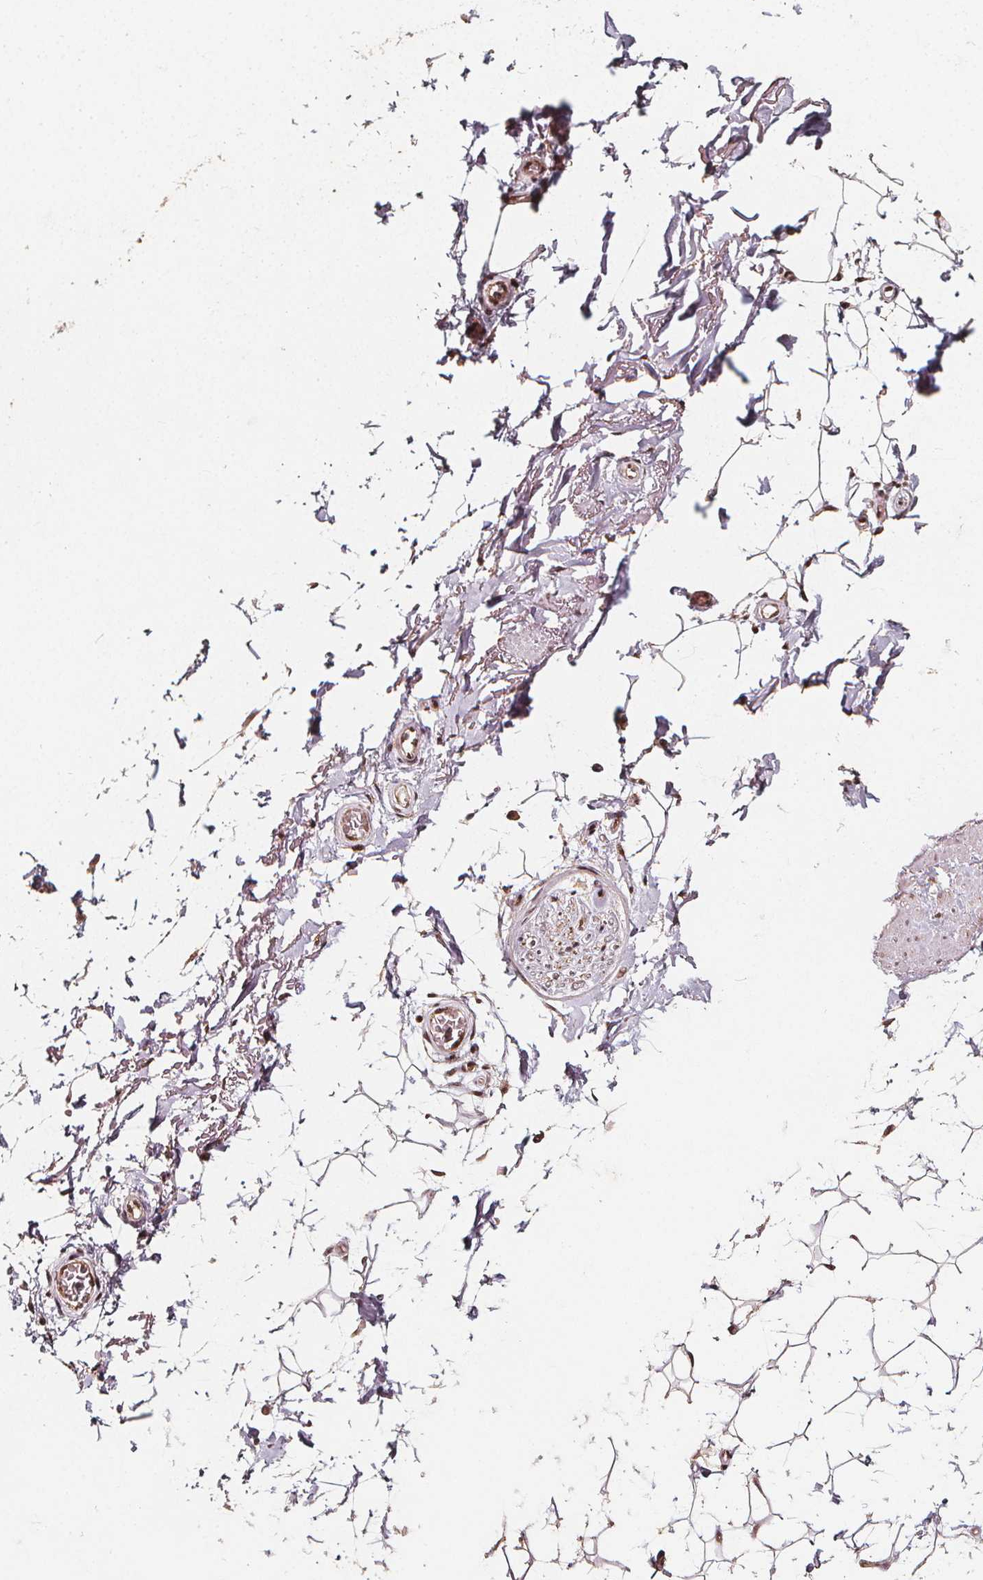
{"staining": {"intensity": "weak", "quantity": ">75%", "location": "cytoplasmic/membranous,nuclear"}, "tissue": "adipose tissue", "cell_type": "Adipocytes", "image_type": "normal", "snomed": [{"axis": "morphology", "description": "Normal tissue, NOS"}, {"axis": "topography", "description": "Anal"}, {"axis": "topography", "description": "Peripheral nerve tissue"}], "caption": "Adipose tissue was stained to show a protein in brown. There is low levels of weak cytoplasmic/membranous,nuclear expression in about >75% of adipocytes.", "gene": "SMN1", "patient": {"sex": "male", "age": 53}}